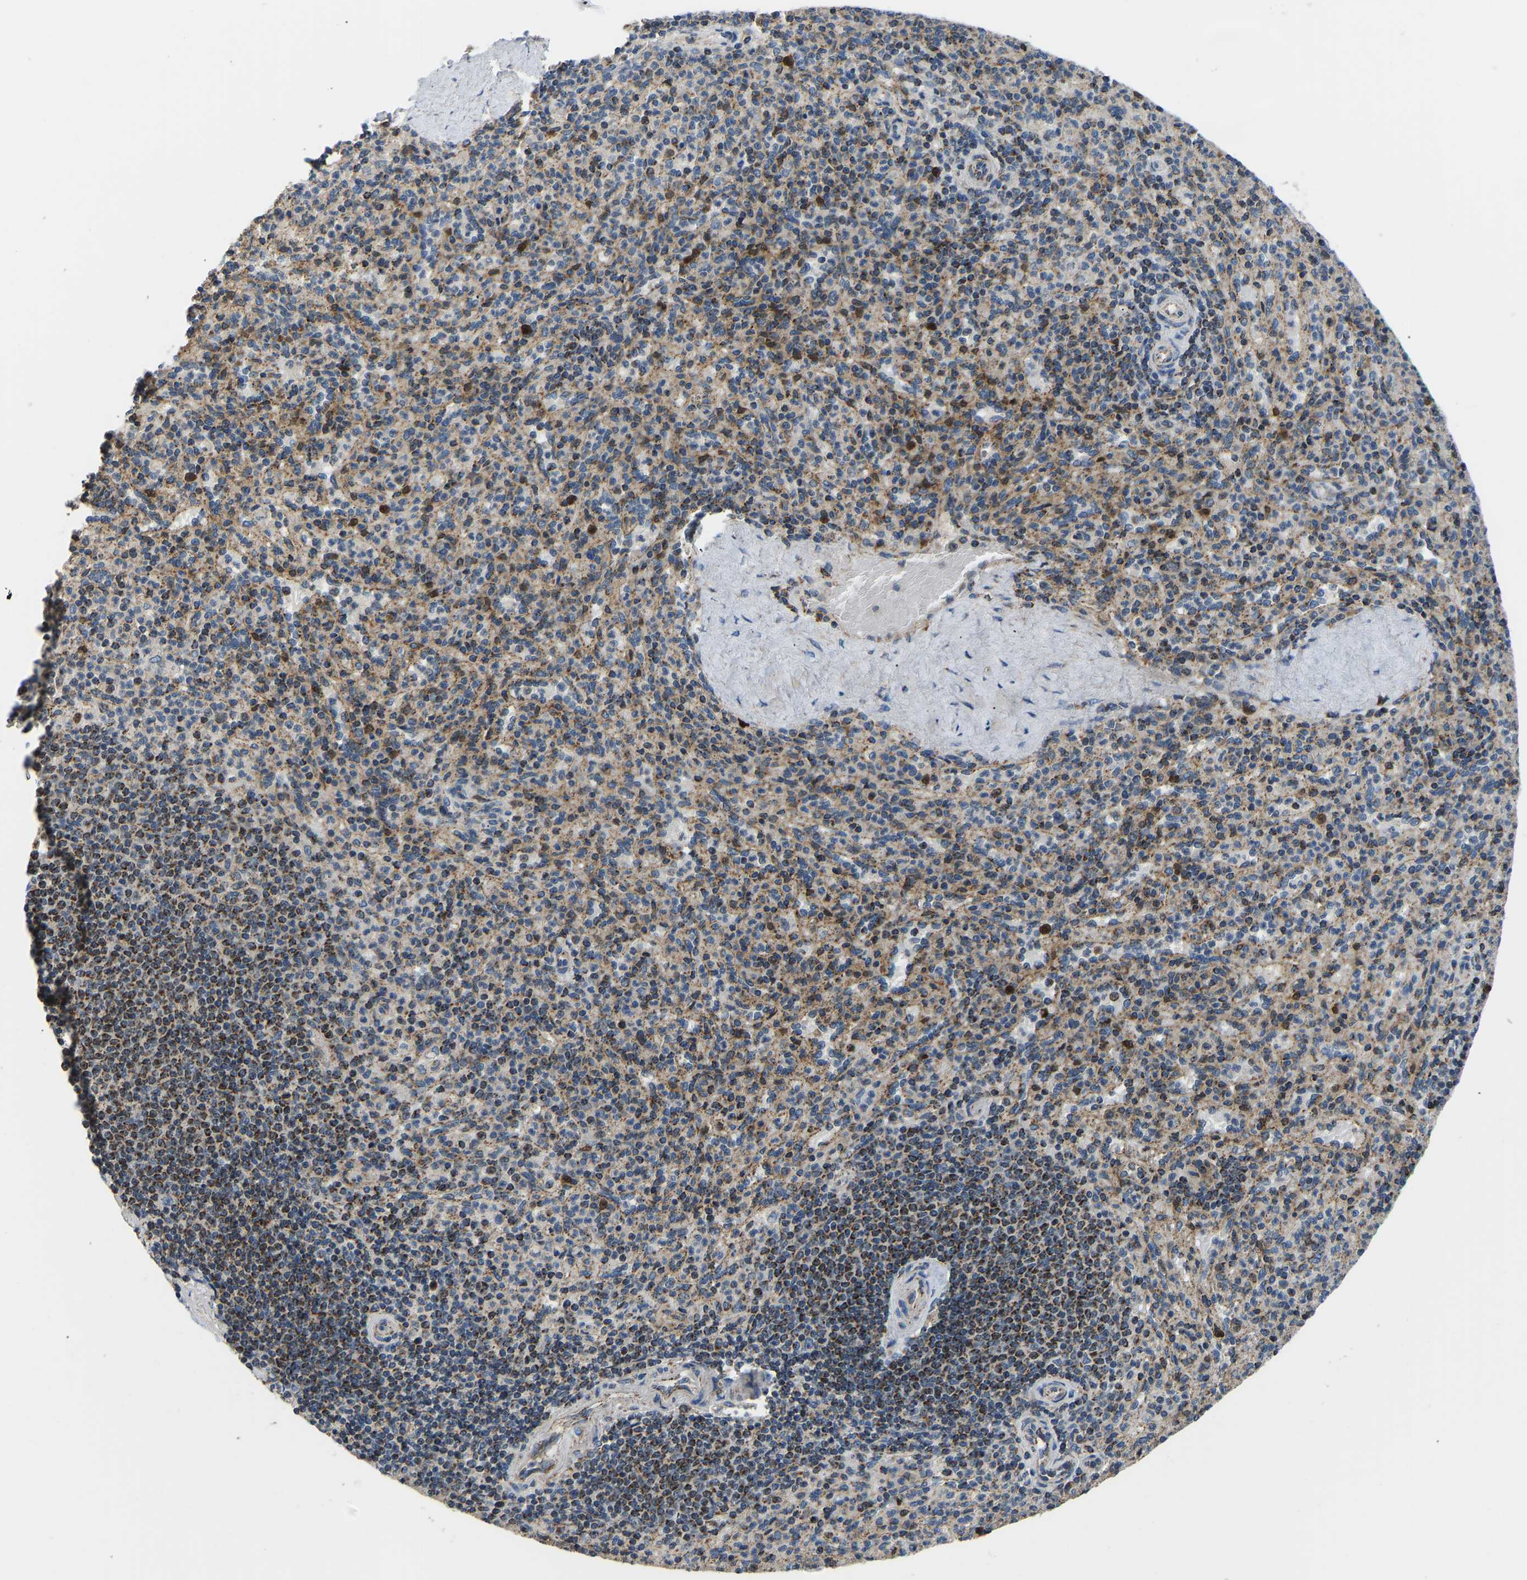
{"staining": {"intensity": "moderate", "quantity": ">75%", "location": "cytoplasmic/membranous"}, "tissue": "spleen", "cell_type": "Cells in red pulp", "image_type": "normal", "snomed": [{"axis": "morphology", "description": "Normal tissue, NOS"}, {"axis": "topography", "description": "Spleen"}], "caption": "Unremarkable spleen displays moderate cytoplasmic/membranous expression in approximately >75% of cells in red pulp, visualized by immunohistochemistry.", "gene": "RBP1", "patient": {"sex": "male", "age": 36}}